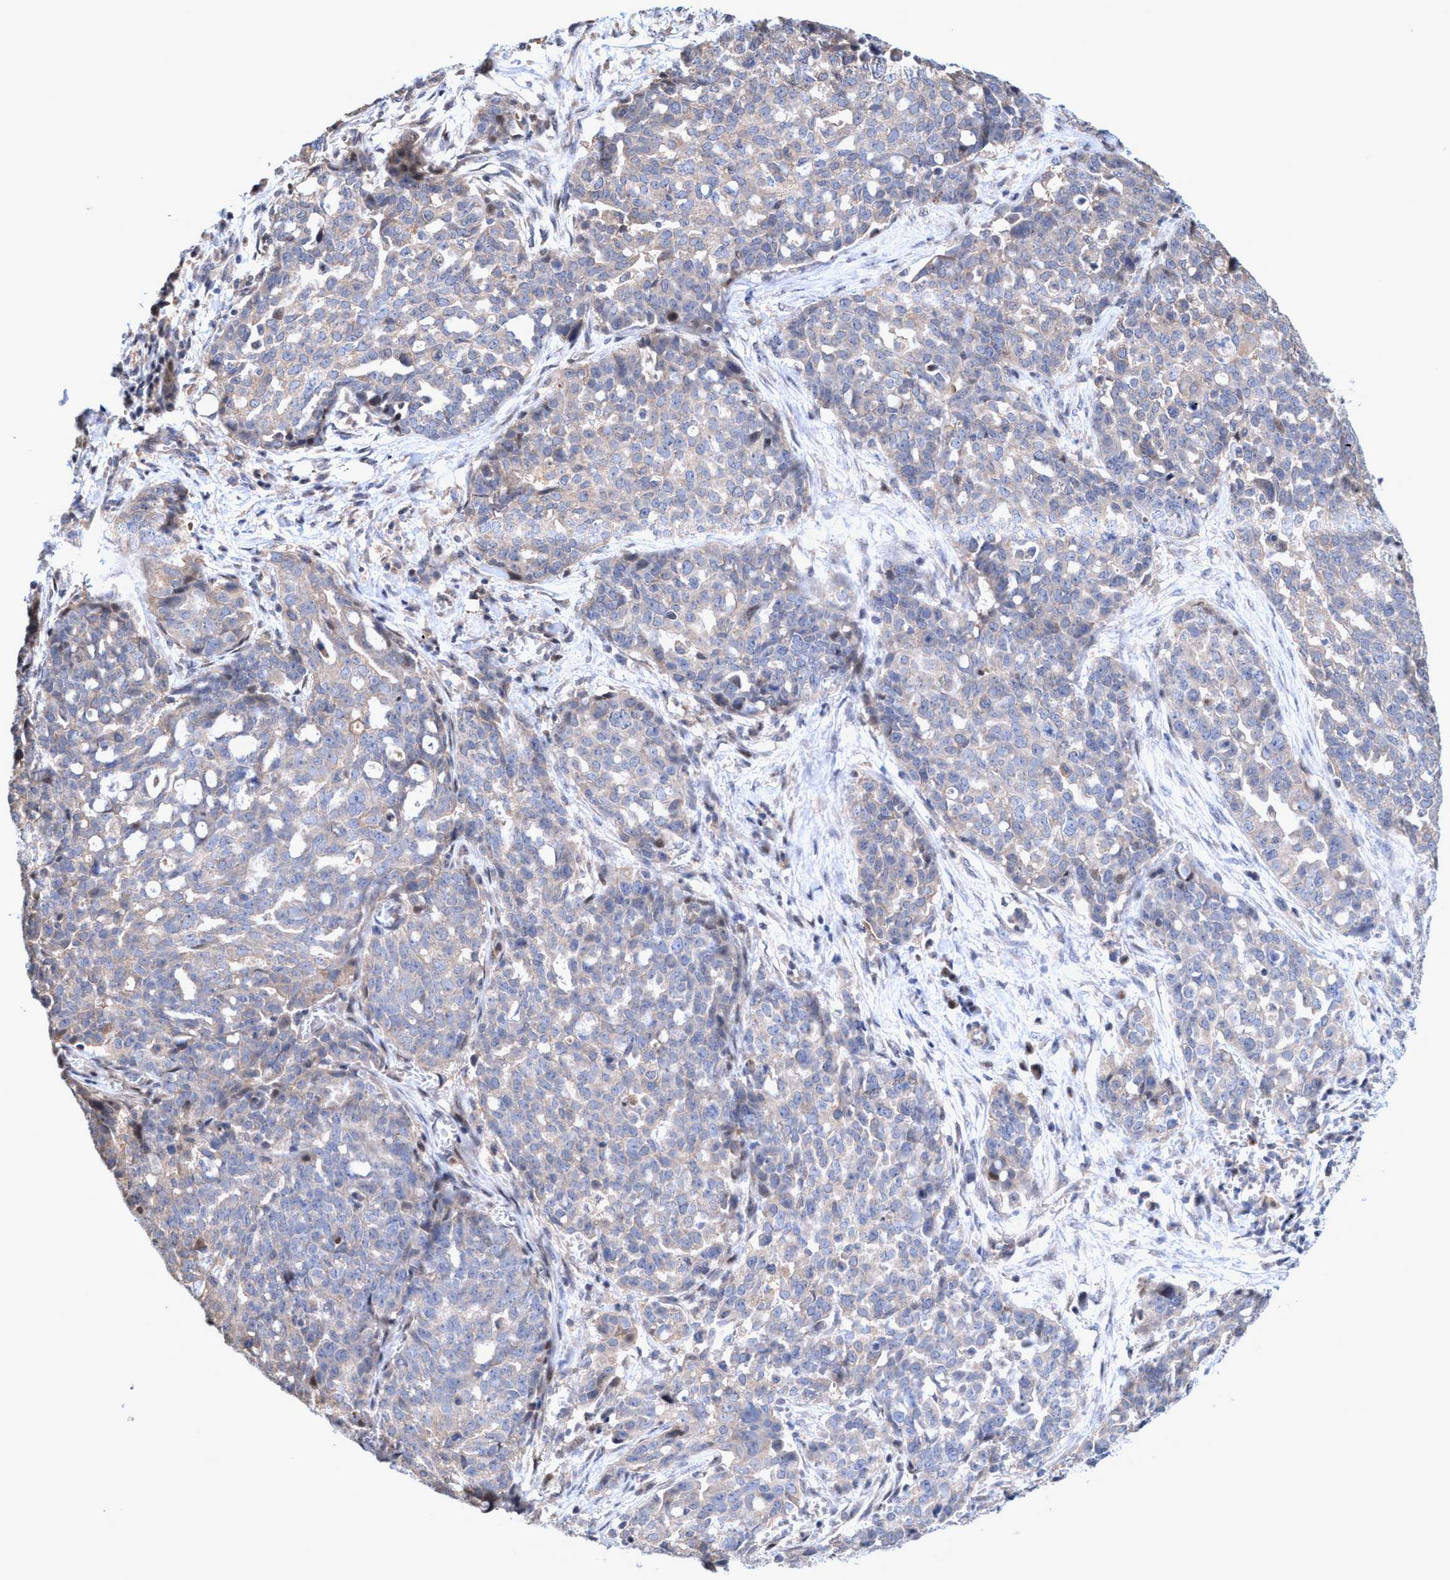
{"staining": {"intensity": "negative", "quantity": "none", "location": "none"}, "tissue": "ovarian cancer", "cell_type": "Tumor cells", "image_type": "cancer", "snomed": [{"axis": "morphology", "description": "Cystadenocarcinoma, serous, NOS"}, {"axis": "topography", "description": "Soft tissue"}, {"axis": "topography", "description": "Ovary"}], "caption": "A photomicrograph of serous cystadenocarcinoma (ovarian) stained for a protein shows no brown staining in tumor cells.", "gene": "ZNF677", "patient": {"sex": "female", "age": 57}}